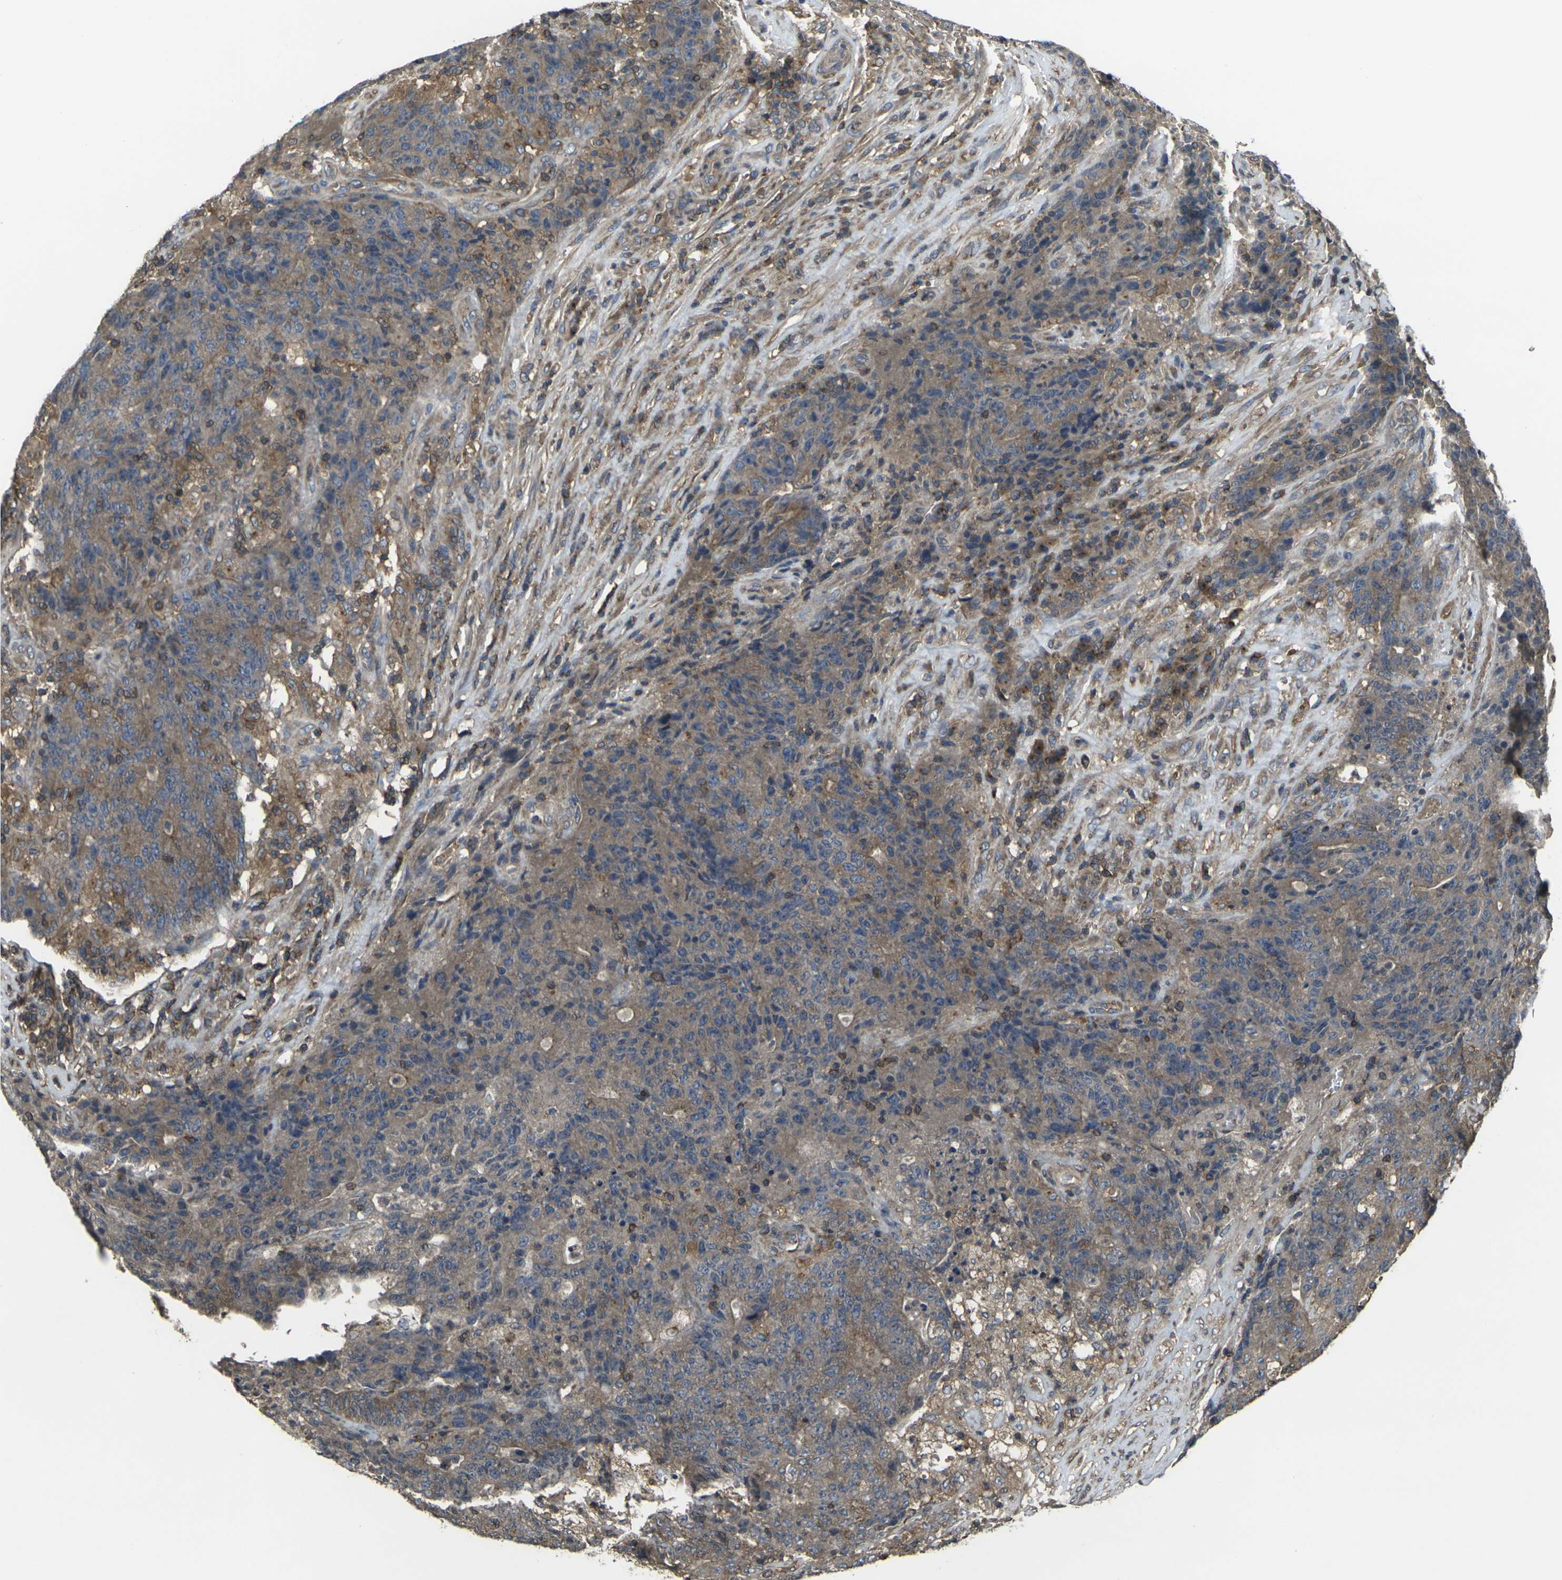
{"staining": {"intensity": "weak", "quantity": ">75%", "location": "cytoplasmic/membranous"}, "tissue": "colorectal cancer", "cell_type": "Tumor cells", "image_type": "cancer", "snomed": [{"axis": "morphology", "description": "Normal tissue, NOS"}, {"axis": "morphology", "description": "Adenocarcinoma, NOS"}, {"axis": "topography", "description": "Colon"}], "caption": "Human adenocarcinoma (colorectal) stained with a protein marker reveals weak staining in tumor cells.", "gene": "PRKACB", "patient": {"sex": "female", "age": 75}}